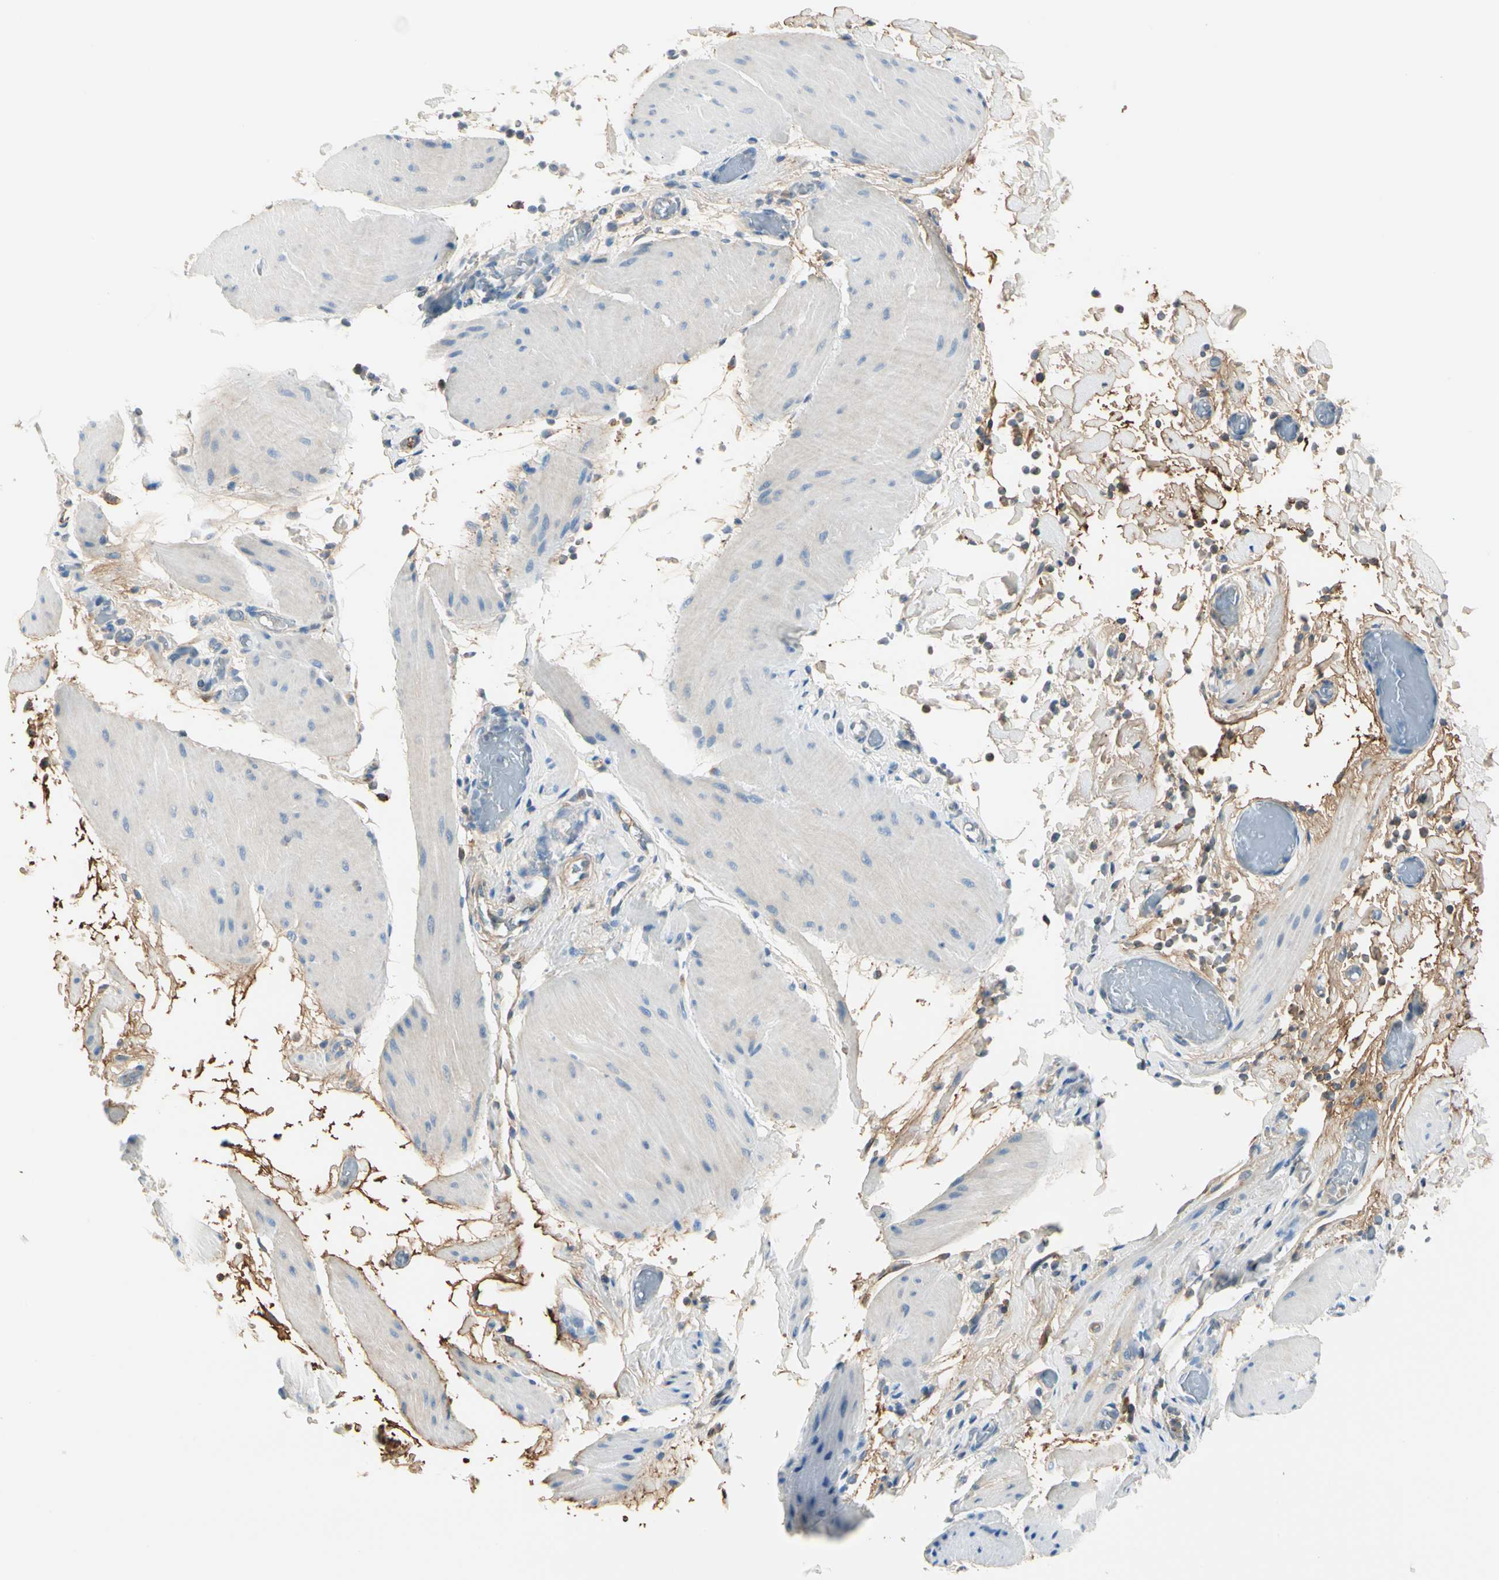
{"staining": {"intensity": "weak", "quantity": ">75%", "location": "cytoplasmic/membranous"}, "tissue": "smooth muscle", "cell_type": "Smooth muscle cells", "image_type": "normal", "snomed": [{"axis": "morphology", "description": "Normal tissue, NOS"}, {"axis": "topography", "description": "Smooth muscle"}, {"axis": "topography", "description": "Colon"}], "caption": "This micrograph demonstrates immunohistochemistry (IHC) staining of benign human smooth muscle, with low weak cytoplasmic/membranous expression in about >75% of smooth muscle cells.", "gene": "LAMB3", "patient": {"sex": "male", "age": 67}}